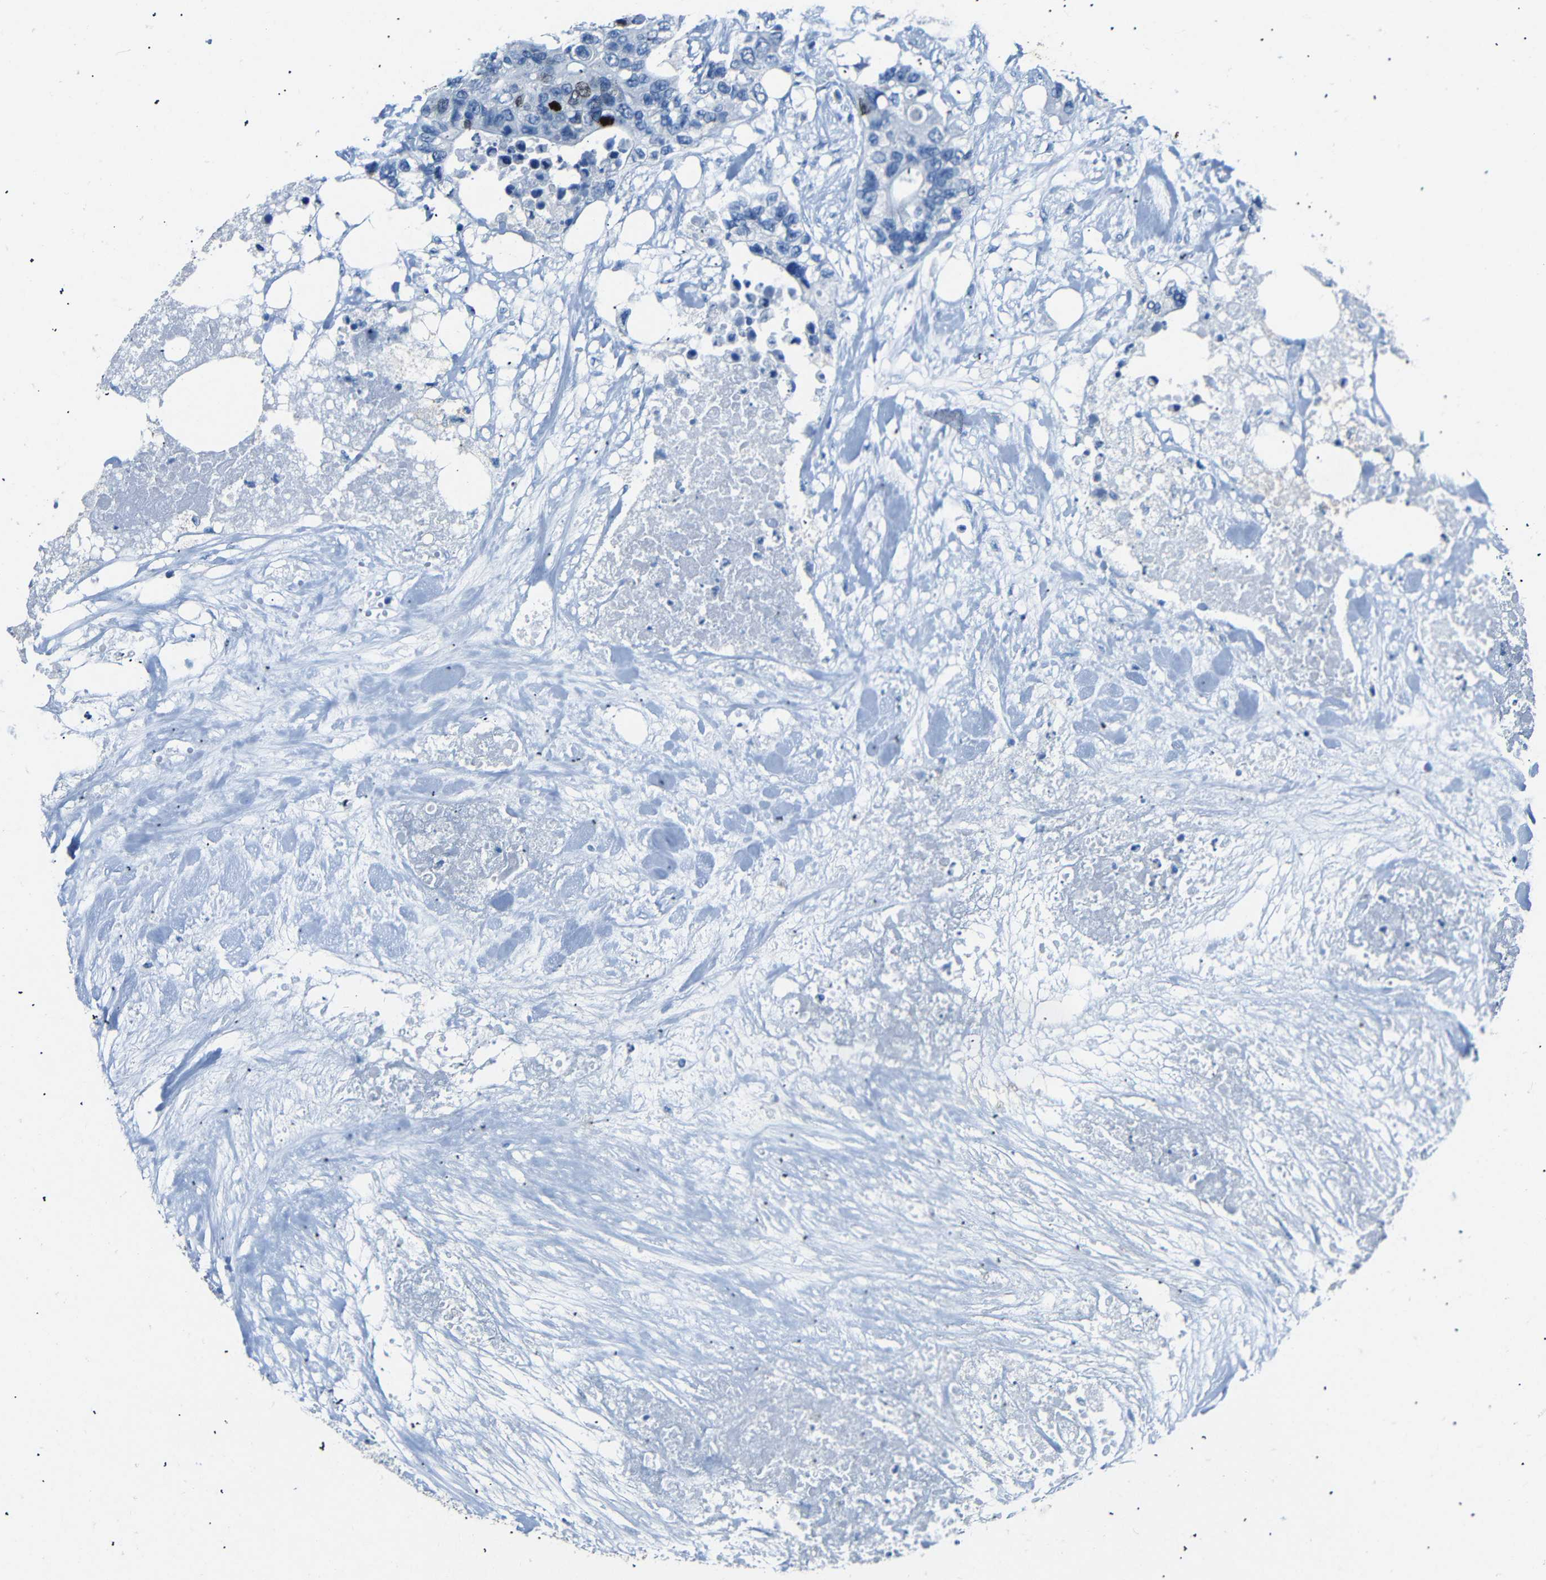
{"staining": {"intensity": "moderate", "quantity": "<25%", "location": "nuclear"}, "tissue": "colorectal cancer", "cell_type": "Tumor cells", "image_type": "cancer", "snomed": [{"axis": "morphology", "description": "Adenocarcinoma, NOS"}, {"axis": "topography", "description": "Colon"}], "caption": "Colorectal cancer (adenocarcinoma) stained with a protein marker exhibits moderate staining in tumor cells.", "gene": "INCENP", "patient": {"sex": "female", "age": 57}}